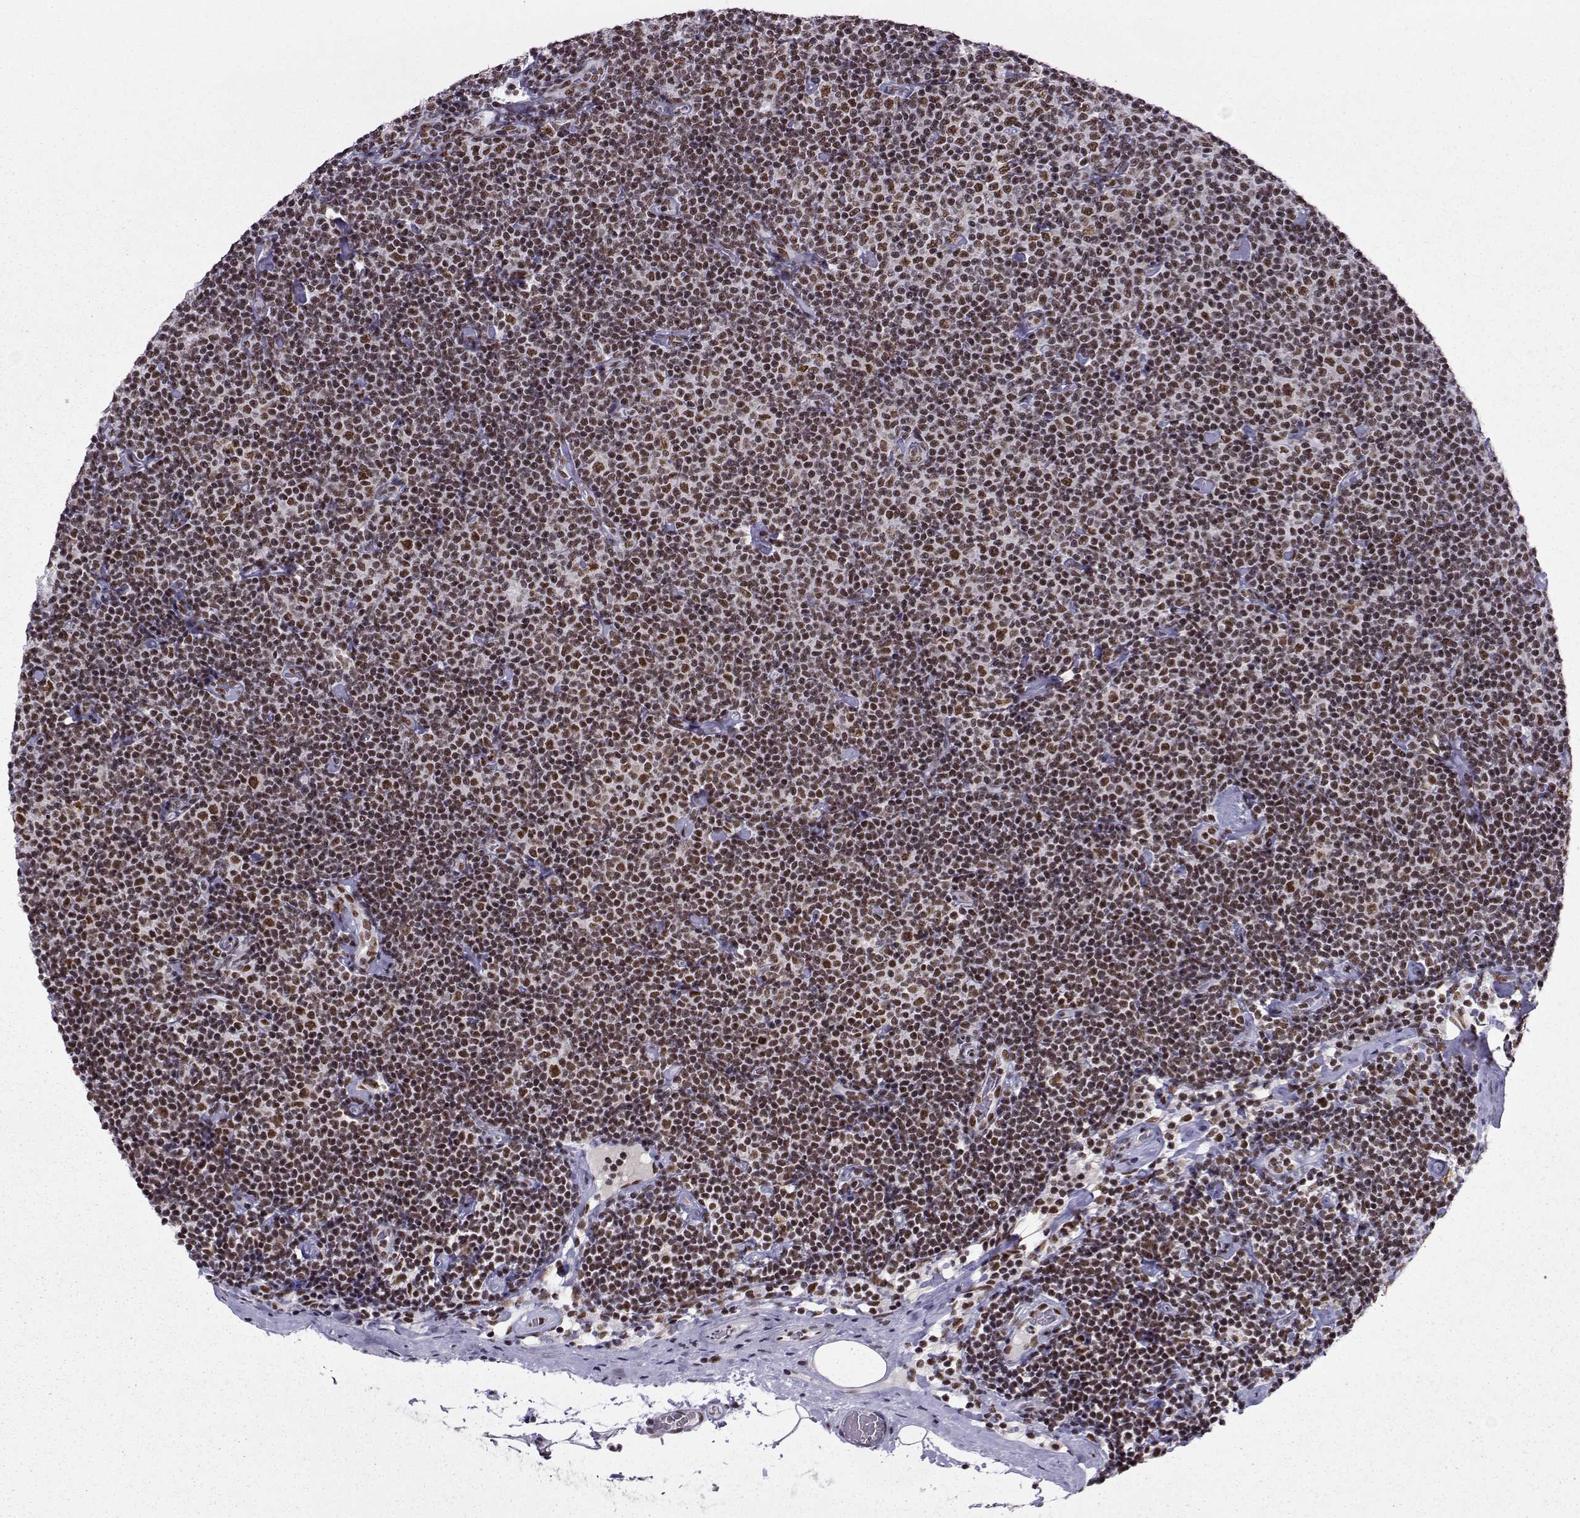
{"staining": {"intensity": "negative", "quantity": "none", "location": "none"}, "tissue": "lymphoma", "cell_type": "Tumor cells", "image_type": "cancer", "snomed": [{"axis": "morphology", "description": "Malignant lymphoma, non-Hodgkin's type, Low grade"}, {"axis": "topography", "description": "Lymph node"}], "caption": "This micrograph is of malignant lymphoma, non-Hodgkin's type (low-grade) stained with immunohistochemistry to label a protein in brown with the nuclei are counter-stained blue. There is no staining in tumor cells. The staining was performed using DAB to visualize the protein expression in brown, while the nuclei were stained in blue with hematoxylin (Magnification: 20x).", "gene": "SNRPB2", "patient": {"sex": "male", "age": 81}}